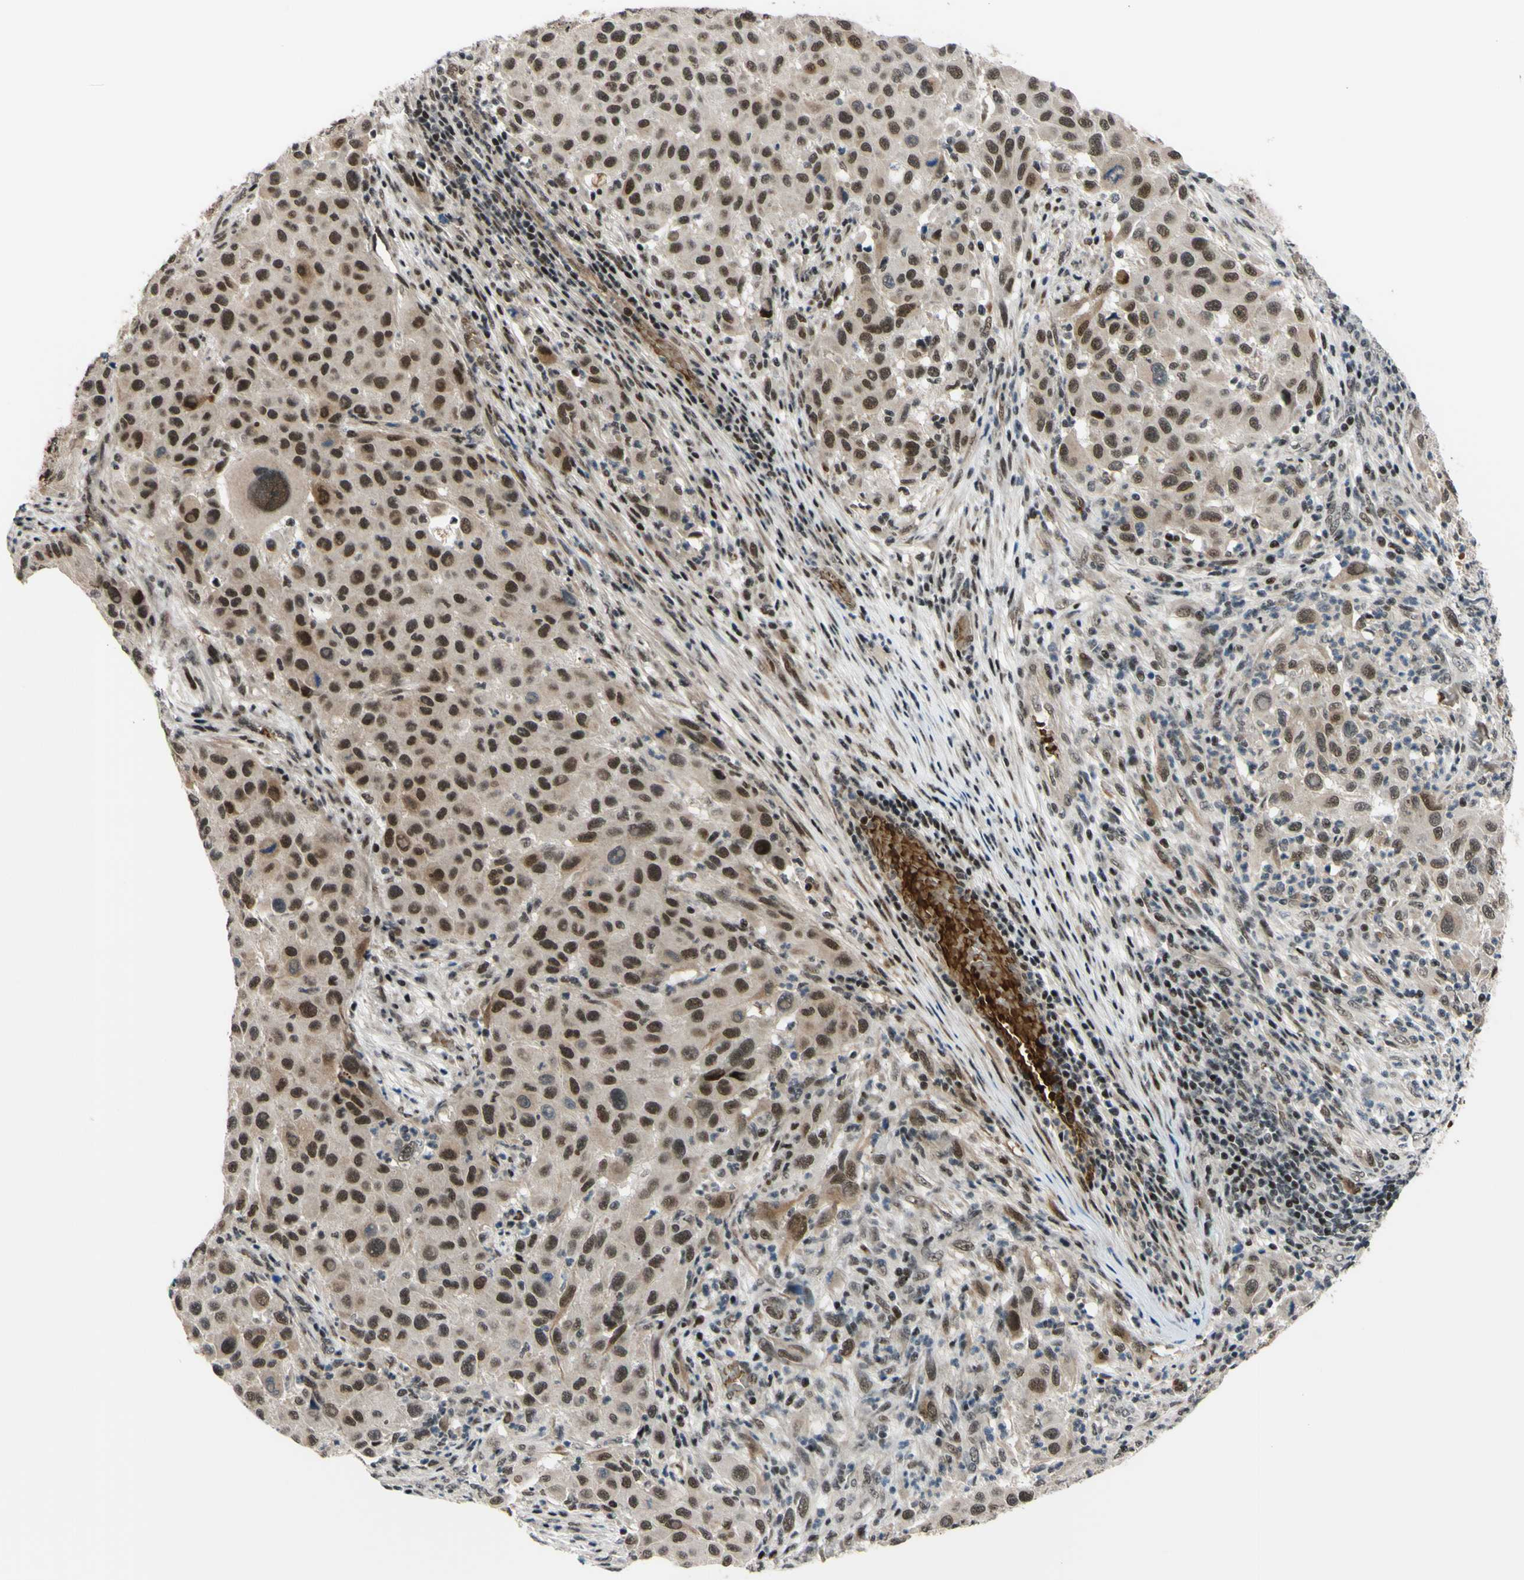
{"staining": {"intensity": "strong", "quantity": ">75%", "location": "nuclear"}, "tissue": "melanoma", "cell_type": "Tumor cells", "image_type": "cancer", "snomed": [{"axis": "morphology", "description": "Malignant melanoma, Metastatic site"}, {"axis": "topography", "description": "Lymph node"}], "caption": "Malignant melanoma (metastatic site) stained with DAB (3,3'-diaminobenzidine) IHC exhibits high levels of strong nuclear positivity in approximately >75% of tumor cells.", "gene": "THAP12", "patient": {"sex": "male", "age": 61}}